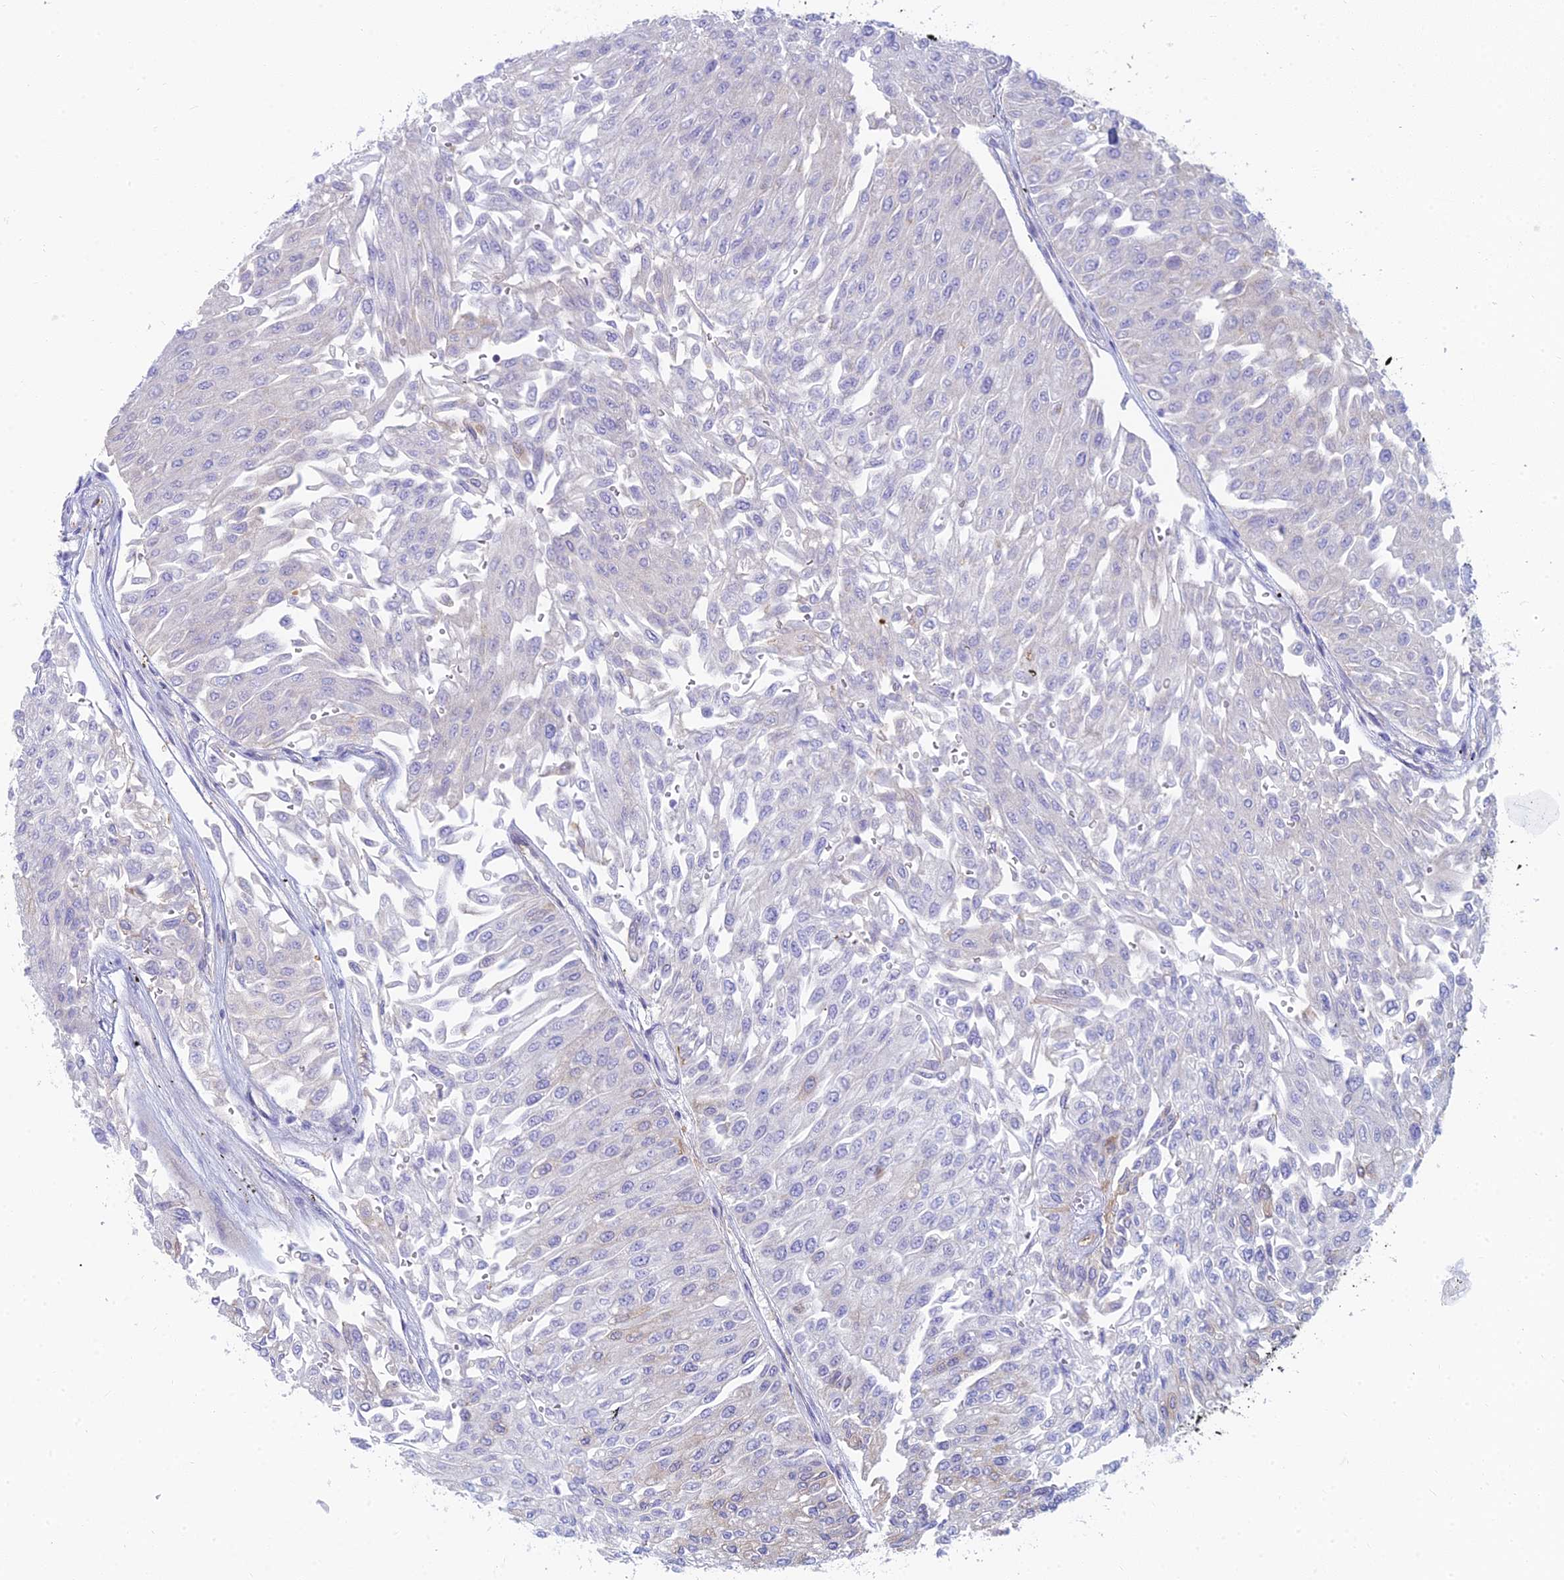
{"staining": {"intensity": "negative", "quantity": "none", "location": "none"}, "tissue": "urothelial cancer", "cell_type": "Tumor cells", "image_type": "cancer", "snomed": [{"axis": "morphology", "description": "Urothelial carcinoma, Low grade"}, {"axis": "topography", "description": "Urinary bladder"}], "caption": "Immunohistochemistry of urothelial cancer exhibits no positivity in tumor cells. (Stains: DAB (3,3'-diaminobenzidine) IHC with hematoxylin counter stain, Microscopy: brightfield microscopy at high magnification).", "gene": "STRN4", "patient": {"sex": "male", "age": 67}}